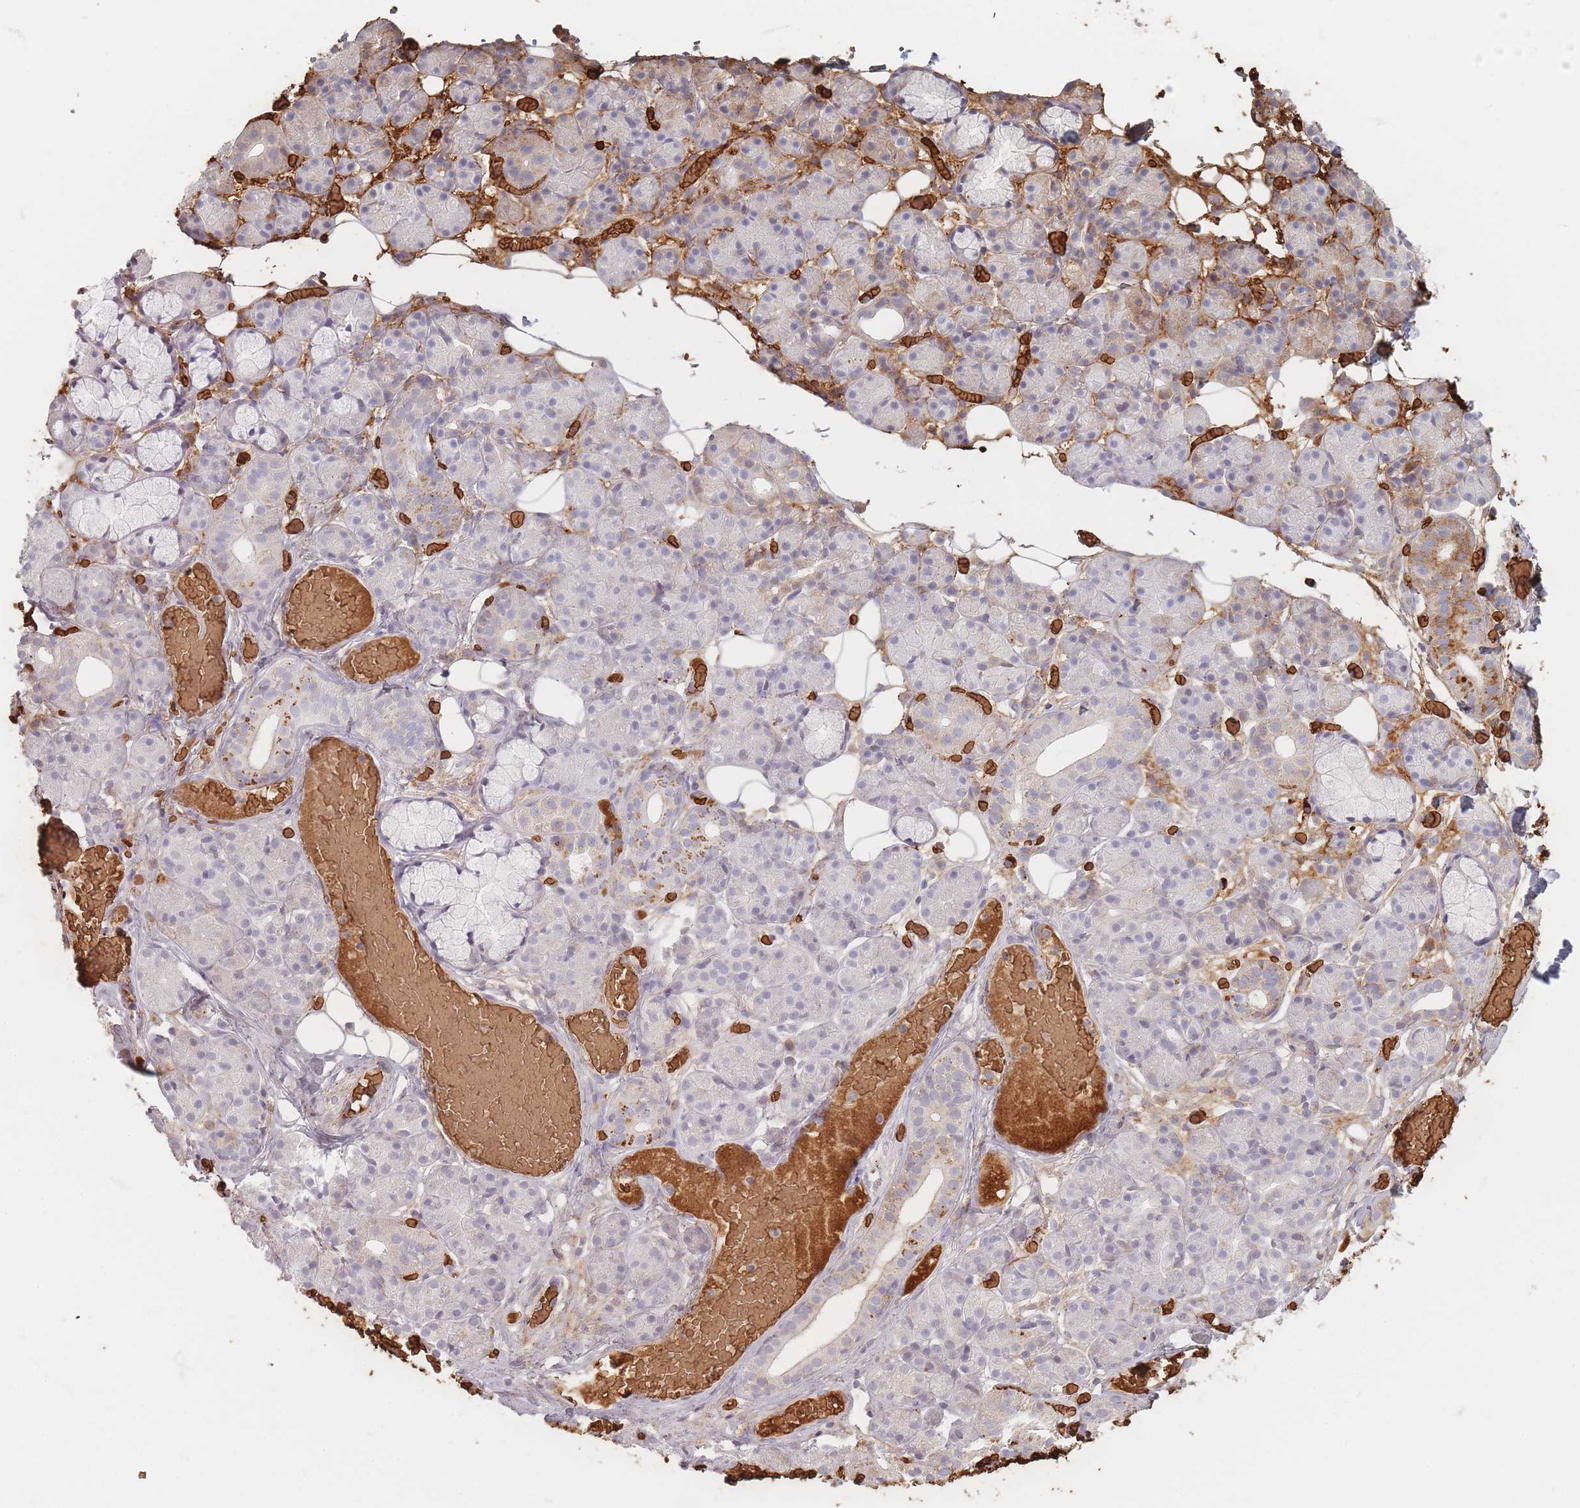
{"staining": {"intensity": "moderate", "quantity": "<25%", "location": "cytoplasmic/membranous"}, "tissue": "salivary gland", "cell_type": "Glandular cells", "image_type": "normal", "snomed": [{"axis": "morphology", "description": "Normal tissue, NOS"}, {"axis": "topography", "description": "Salivary gland"}], "caption": "Brown immunohistochemical staining in benign human salivary gland reveals moderate cytoplasmic/membranous staining in about <25% of glandular cells.", "gene": "SLC2A6", "patient": {"sex": "male", "age": 63}}